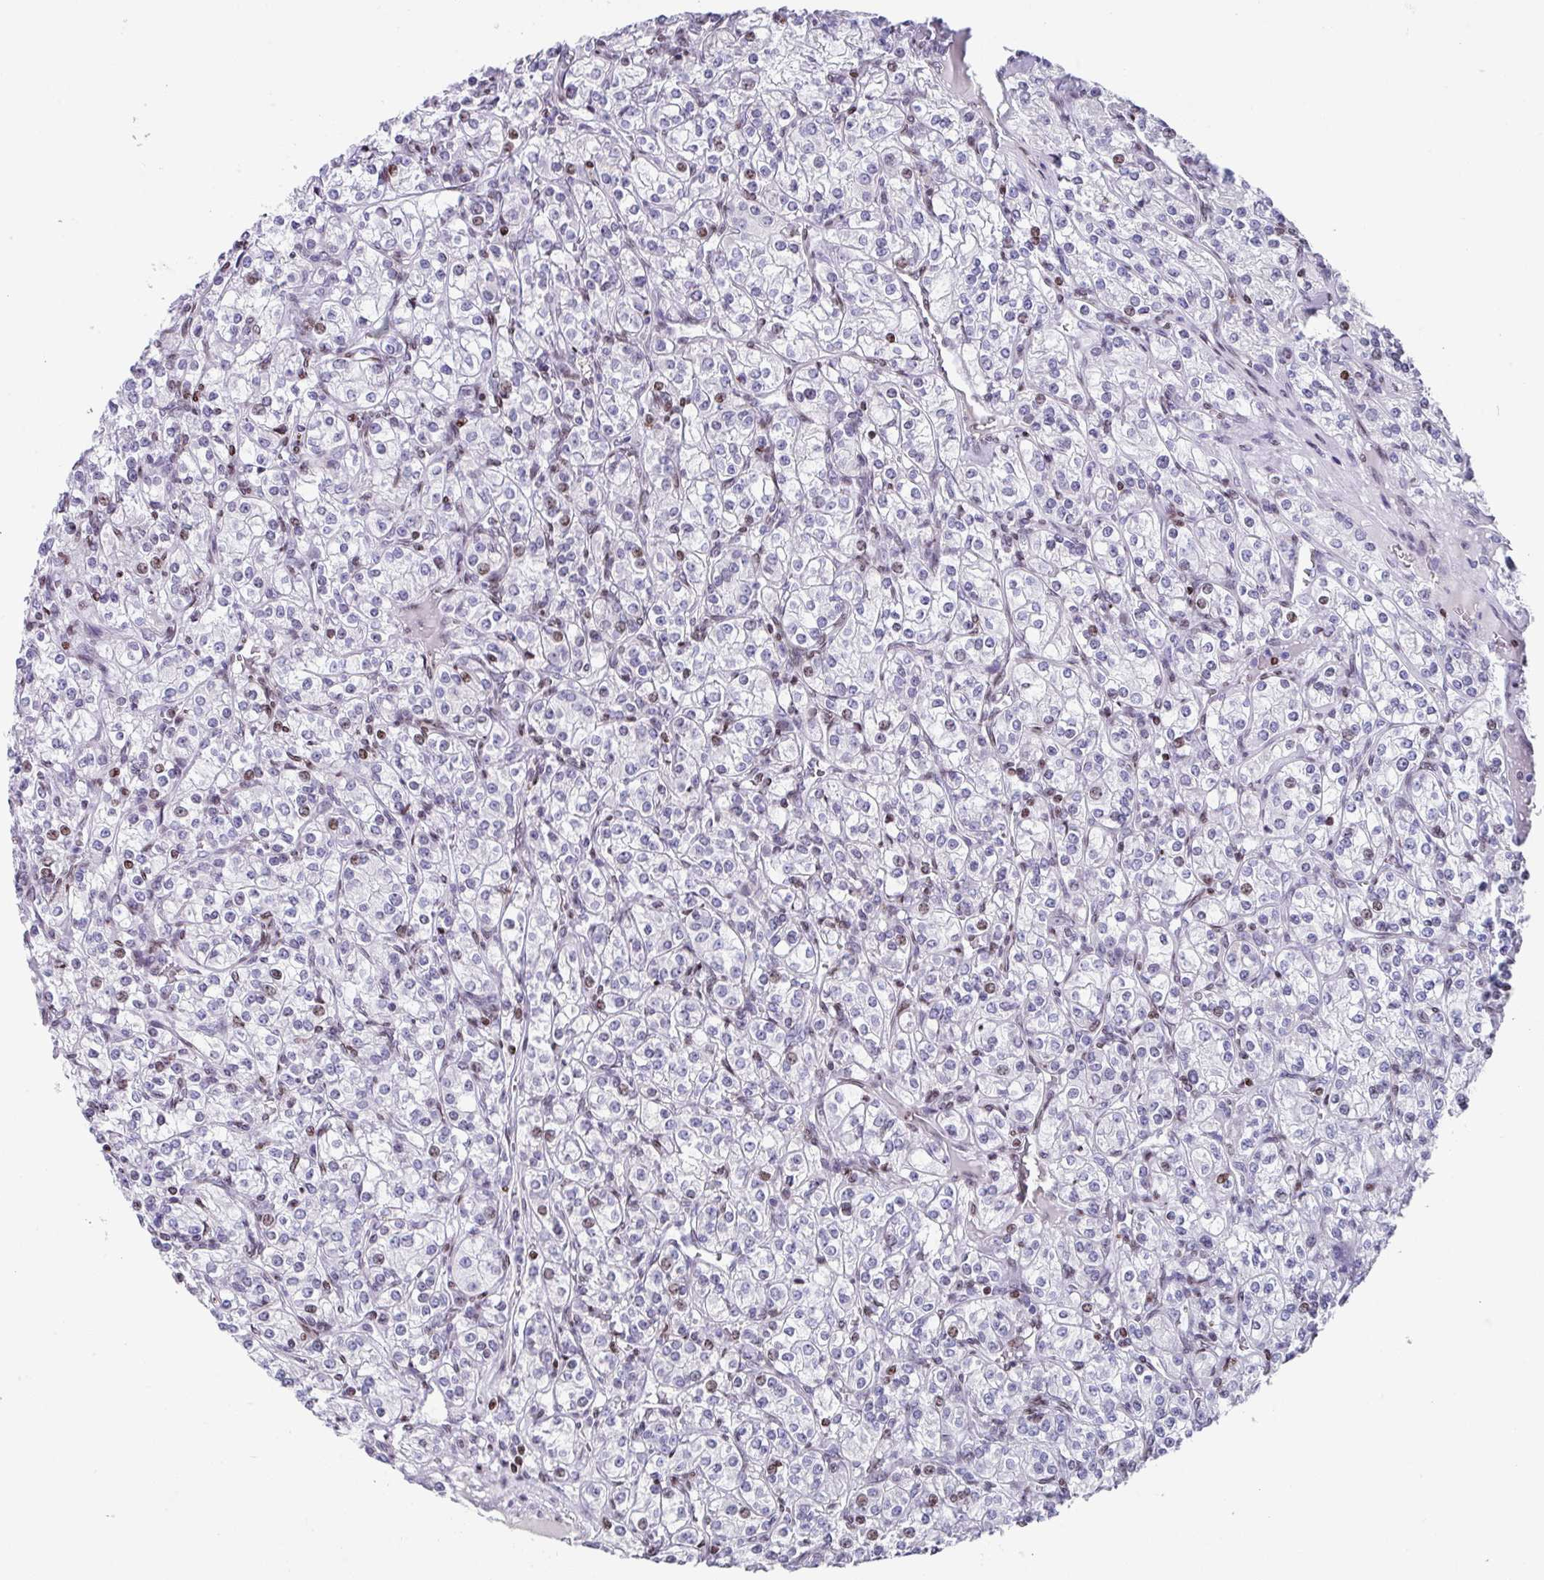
{"staining": {"intensity": "moderate", "quantity": "<25%", "location": "nuclear"}, "tissue": "renal cancer", "cell_type": "Tumor cells", "image_type": "cancer", "snomed": [{"axis": "morphology", "description": "Adenocarcinoma, NOS"}, {"axis": "topography", "description": "Kidney"}], "caption": "DAB (3,3'-diaminobenzidine) immunohistochemical staining of human renal adenocarcinoma shows moderate nuclear protein expression in approximately <25% of tumor cells. (DAB (3,3'-diaminobenzidine) IHC with brightfield microscopy, high magnification).", "gene": "TCF3", "patient": {"sex": "male", "age": 77}}